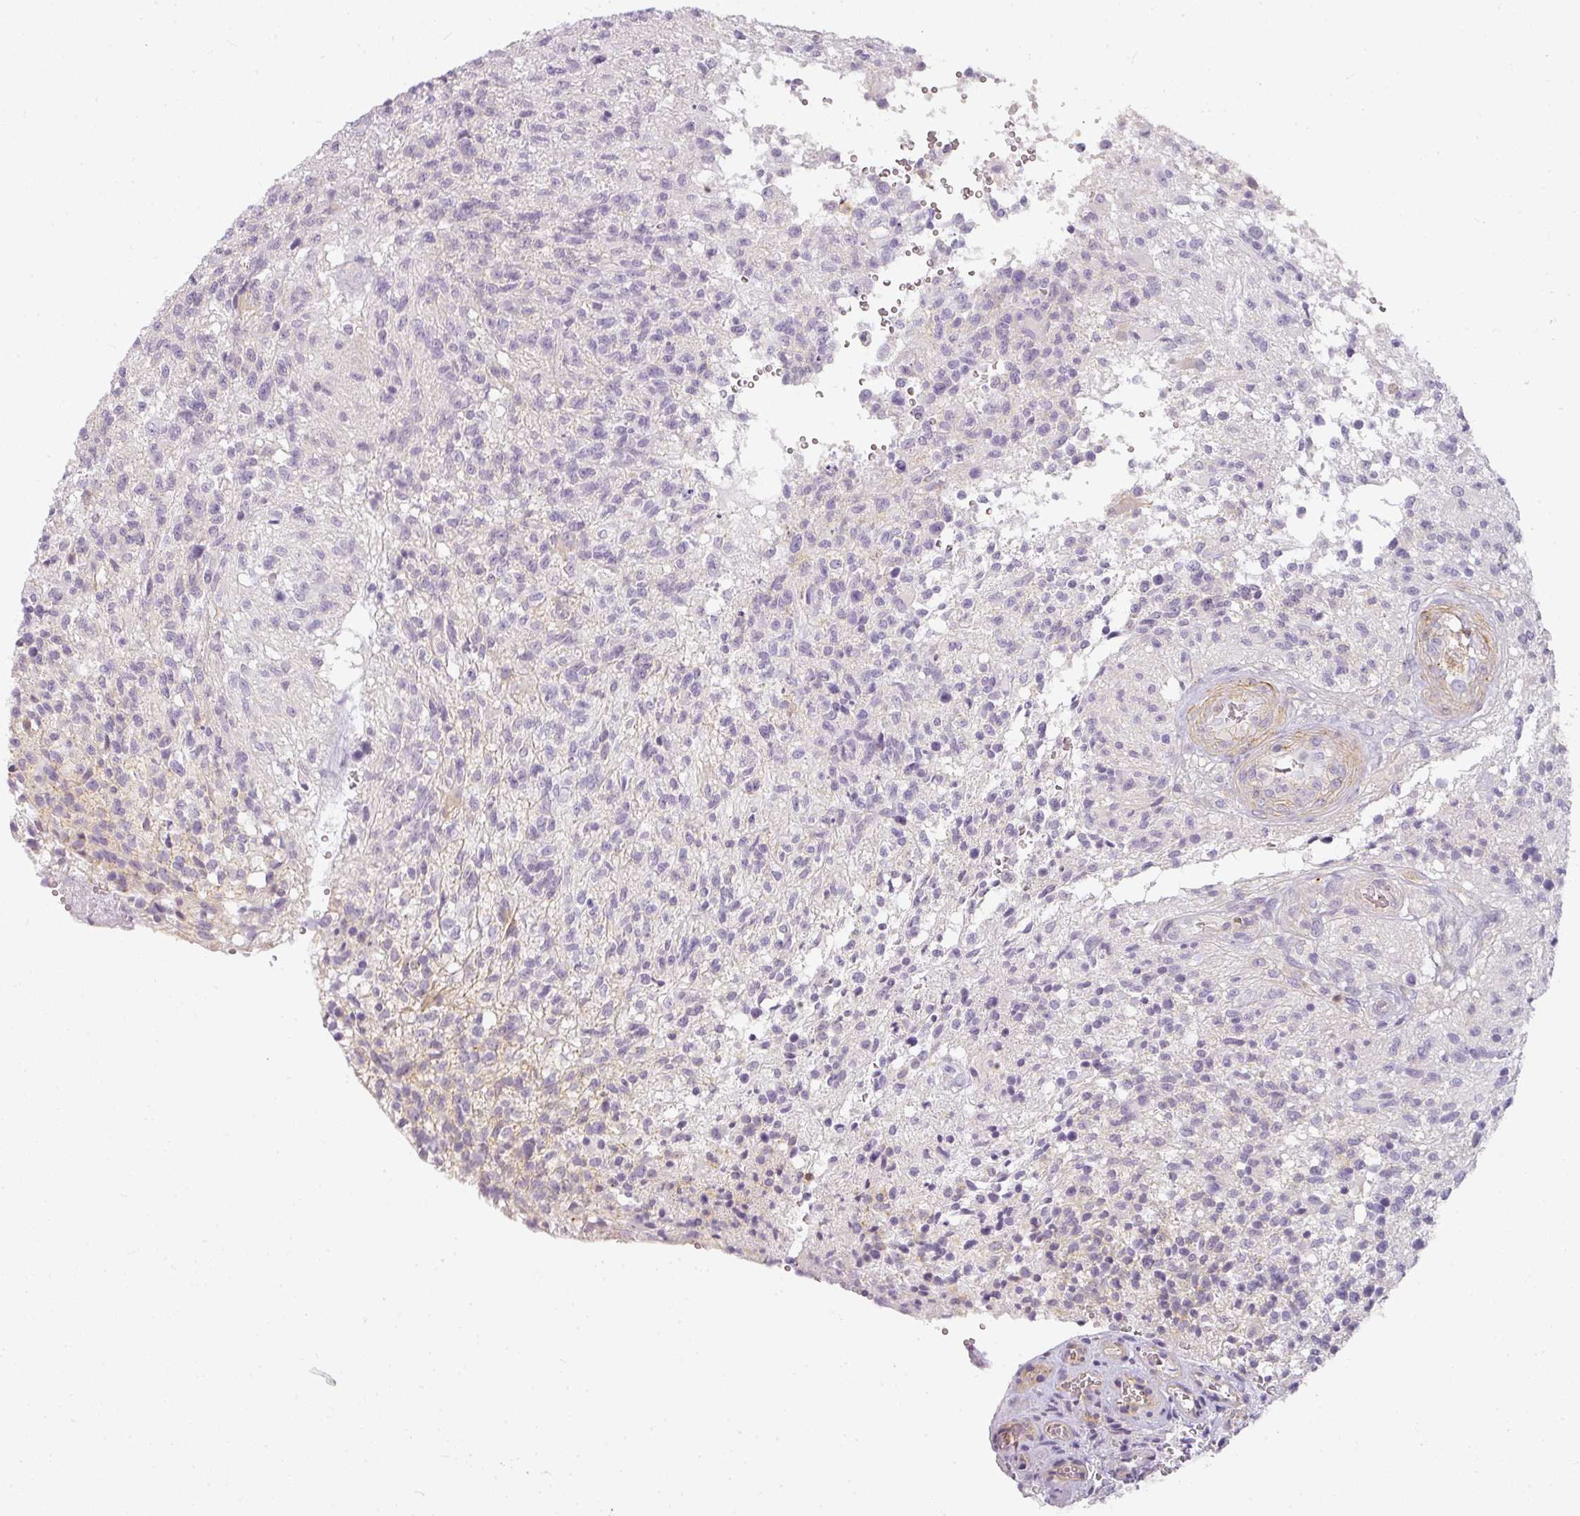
{"staining": {"intensity": "negative", "quantity": "none", "location": "none"}, "tissue": "glioma", "cell_type": "Tumor cells", "image_type": "cancer", "snomed": [{"axis": "morphology", "description": "Glioma, malignant, High grade"}, {"axis": "topography", "description": "Brain"}], "caption": "The immunohistochemistry image has no significant positivity in tumor cells of glioma tissue.", "gene": "TMEM42", "patient": {"sex": "male", "age": 56}}